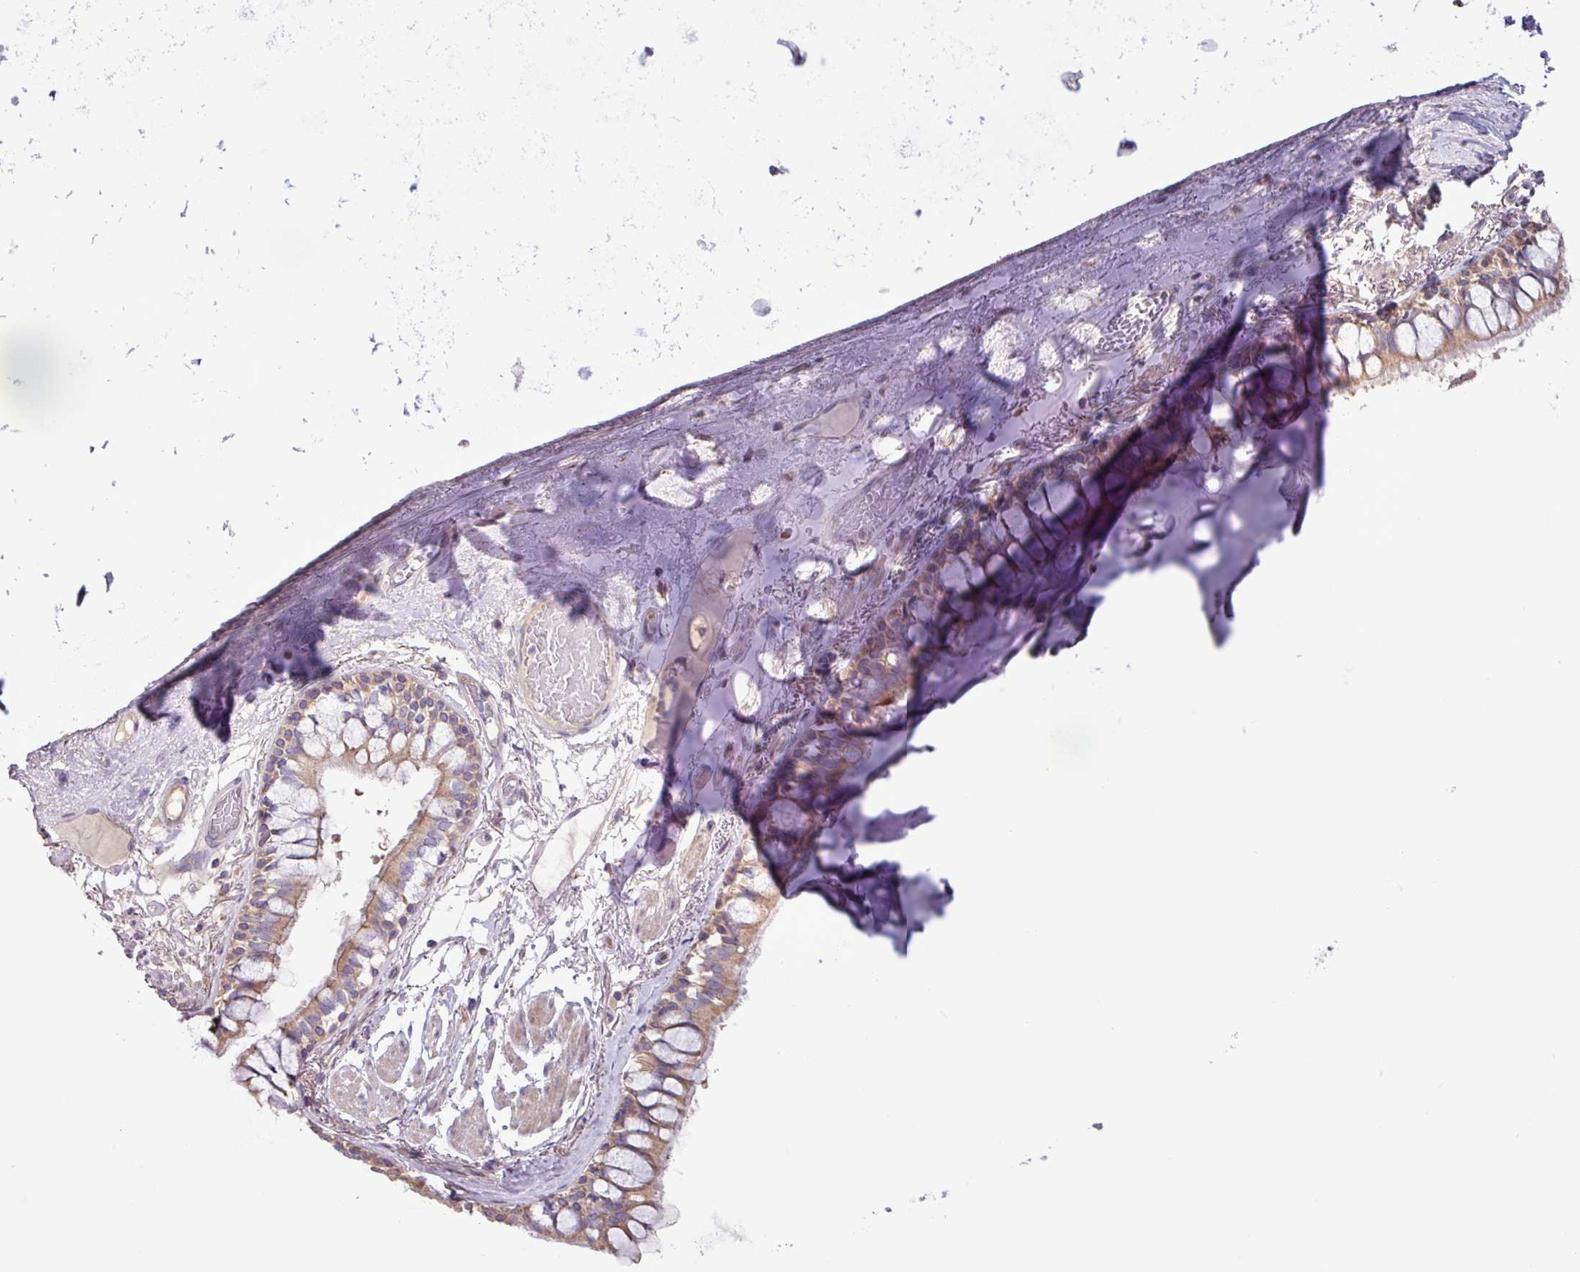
{"staining": {"intensity": "moderate", "quantity": ">75%", "location": "cytoplasmic/membranous"}, "tissue": "bronchus", "cell_type": "Respiratory epithelial cells", "image_type": "normal", "snomed": [{"axis": "morphology", "description": "Normal tissue, NOS"}, {"axis": "topography", "description": "Bronchus"}], "caption": "Protein staining of normal bronchus shows moderate cytoplasmic/membranous positivity in approximately >75% of respiratory epithelial cells. The protein is shown in brown color, while the nuclei are stained blue.", "gene": "PLIN2", "patient": {"sex": "male", "age": 70}}